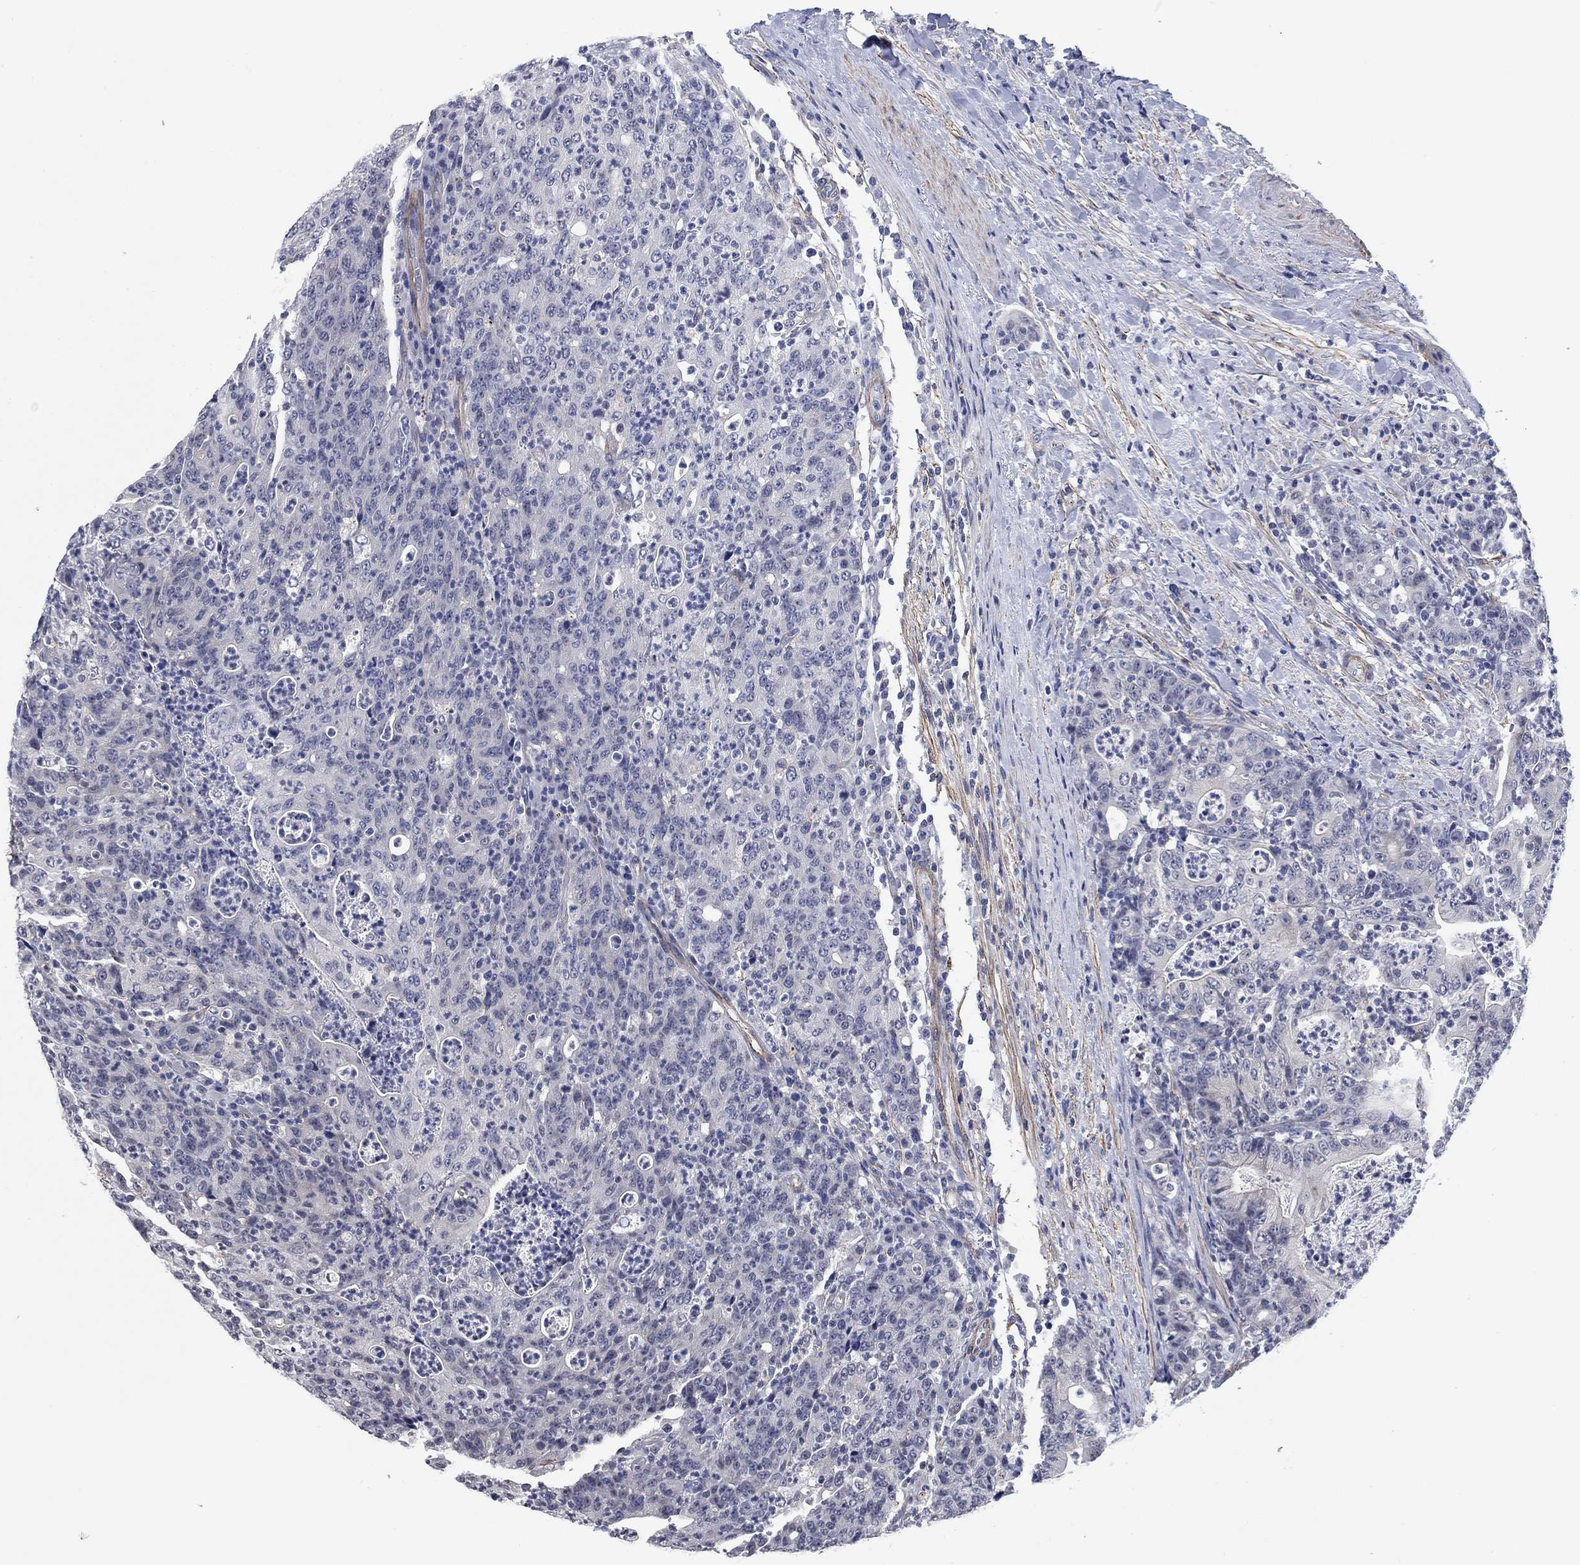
{"staining": {"intensity": "negative", "quantity": "none", "location": "none"}, "tissue": "colorectal cancer", "cell_type": "Tumor cells", "image_type": "cancer", "snomed": [{"axis": "morphology", "description": "Adenocarcinoma, NOS"}, {"axis": "topography", "description": "Colon"}], "caption": "Tumor cells are negative for protein expression in human colorectal adenocarcinoma.", "gene": "OTUB2", "patient": {"sex": "male", "age": 70}}